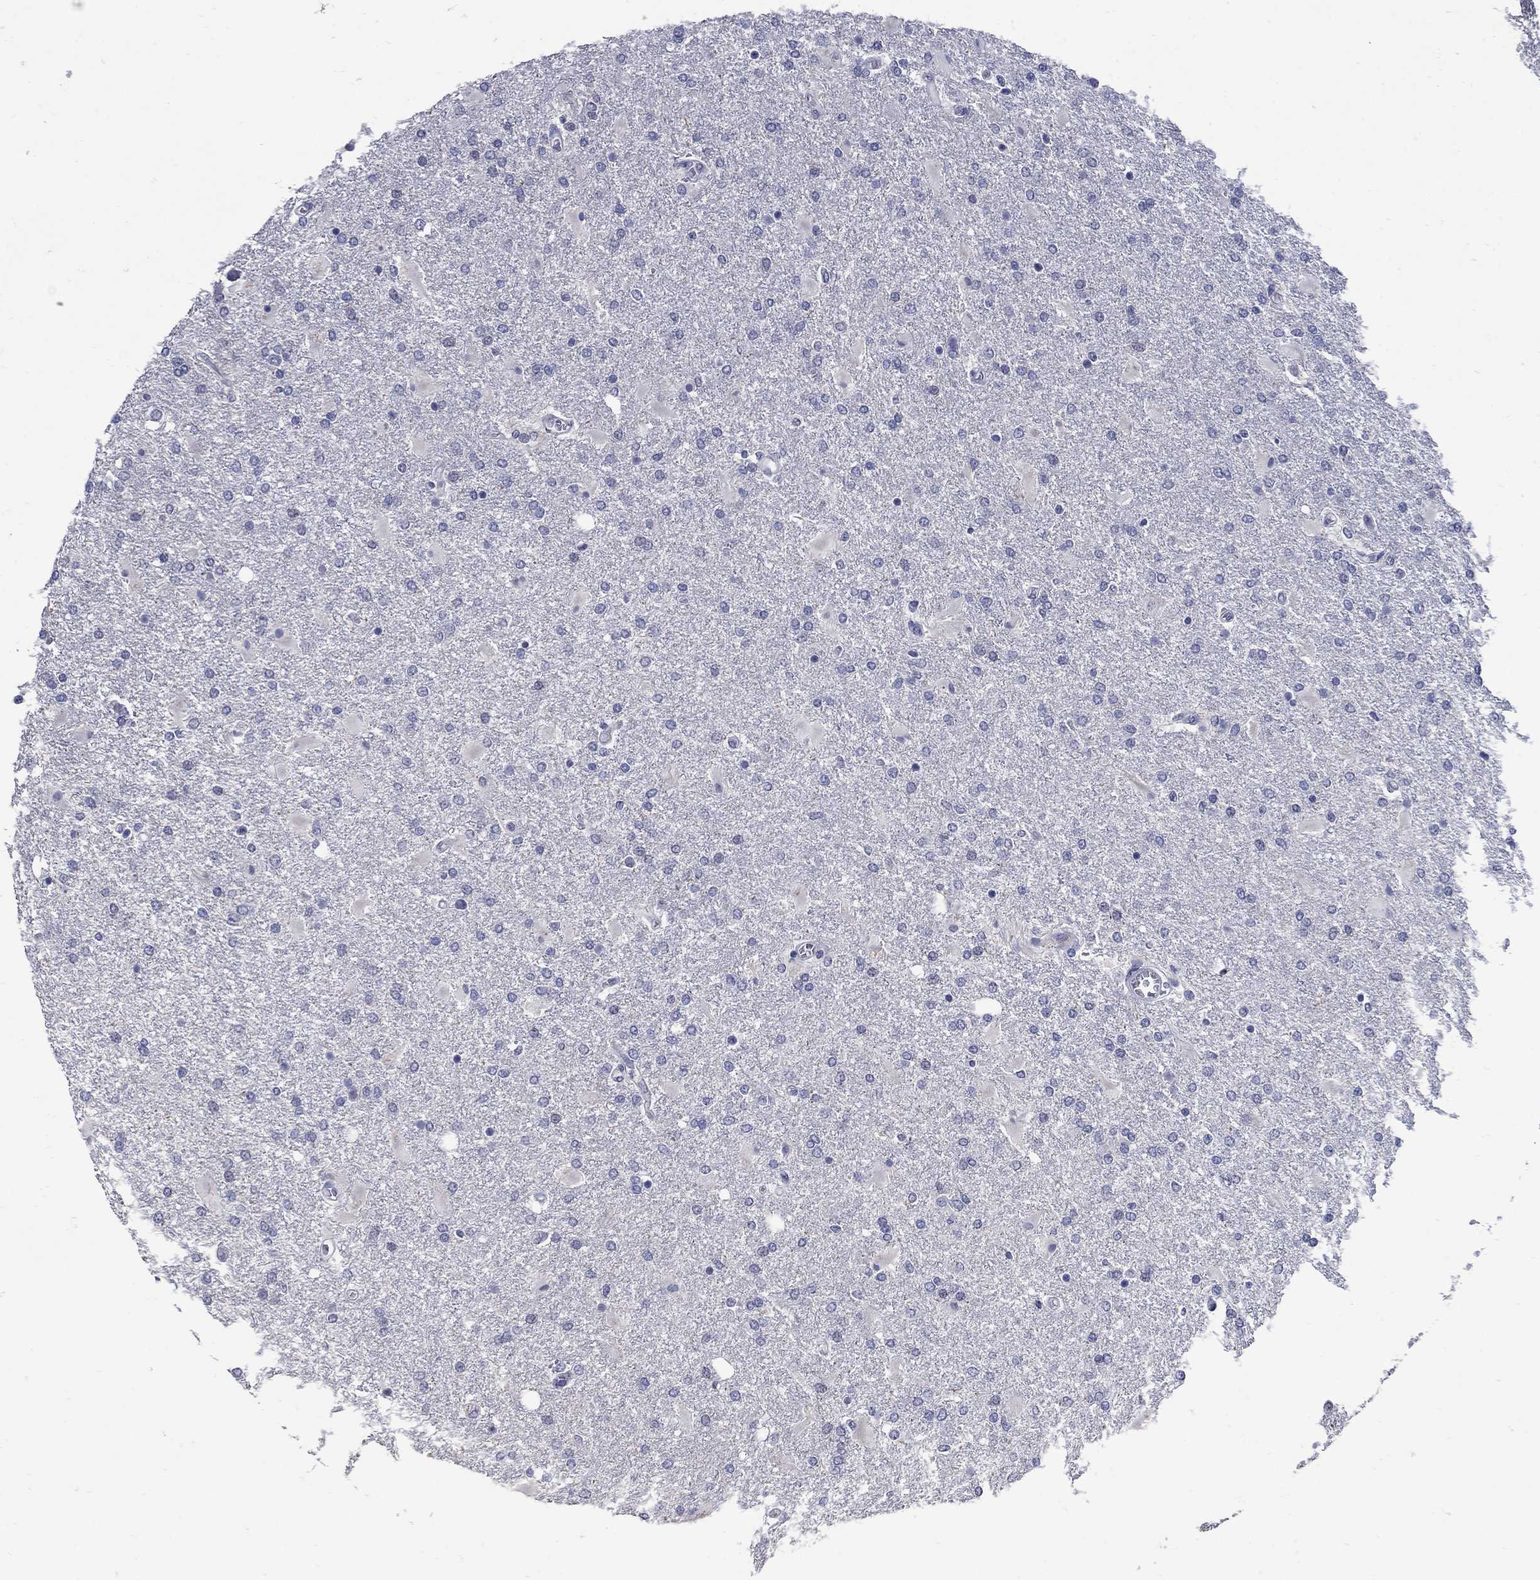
{"staining": {"intensity": "negative", "quantity": "none", "location": "none"}, "tissue": "glioma", "cell_type": "Tumor cells", "image_type": "cancer", "snomed": [{"axis": "morphology", "description": "Glioma, malignant, High grade"}, {"axis": "topography", "description": "Cerebral cortex"}], "caption": "DAB immunohistochemical staining of human glioma shows no significant expression in tumor cells.", "gene": "CETN1", "patient": {"sex": "male", "age": 79}}